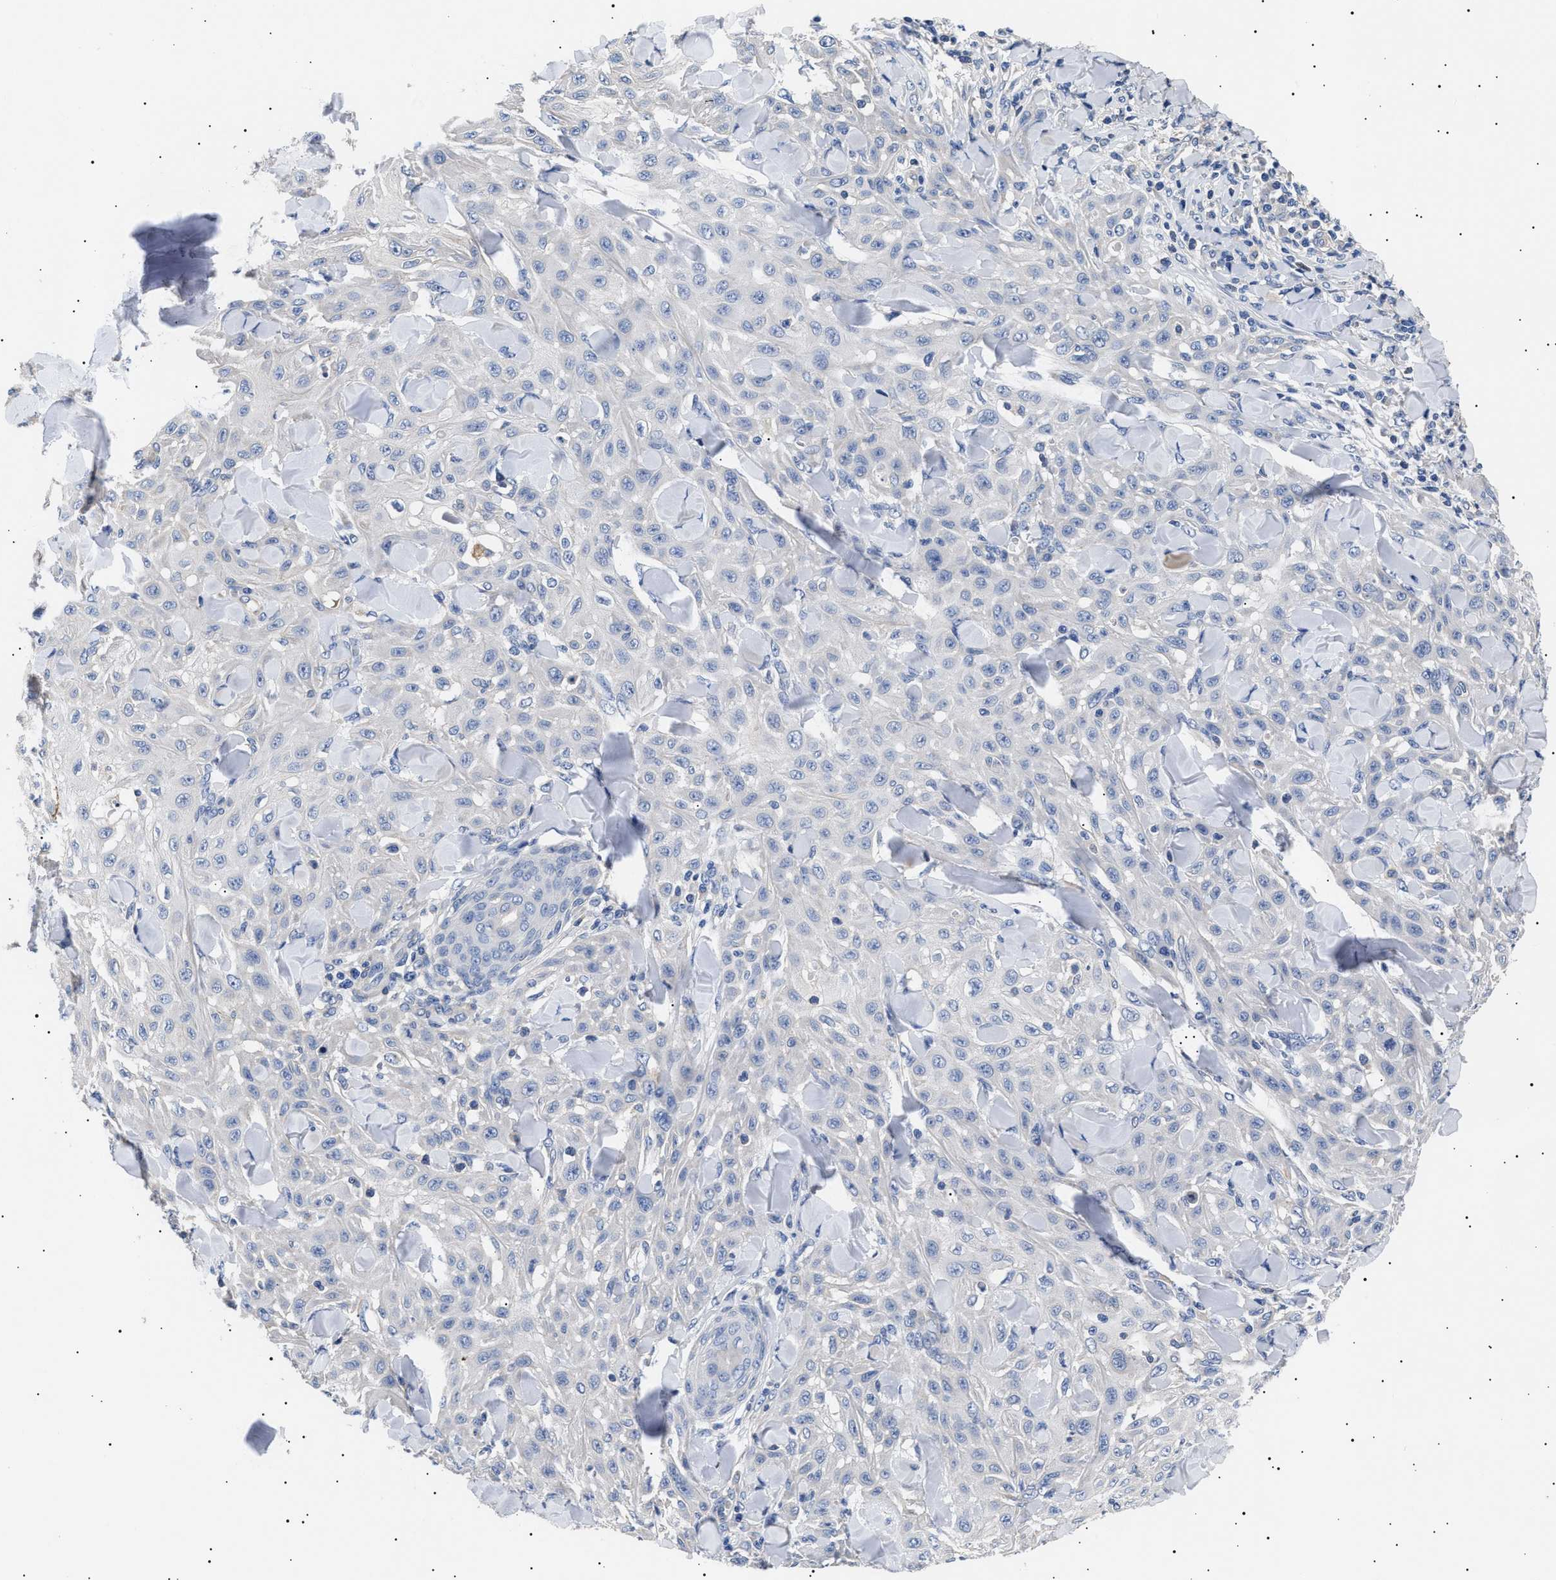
{"staining": {"intensity": "negative", "quantity": "none", "location": "none"}, "tissue": "skin cancer", "cell_type": "Tumor cells", "image_type": "cancer", "snomed": [{"axis": "morphology", "description": "Squamous cell carcinoma, NOS"}, {"axis": "topography", "description": "Skin"}], "caption": "Squamous cell carcinoma (skin) was stained to show a protein in brown. There is no significant staining in tumor cells. The staining is performed using DAB brown chromogen with nuclei counter-stained in using hematoxylin.", "gene": "HEMGN", "patient": {"sex": "male", "age": 24}}